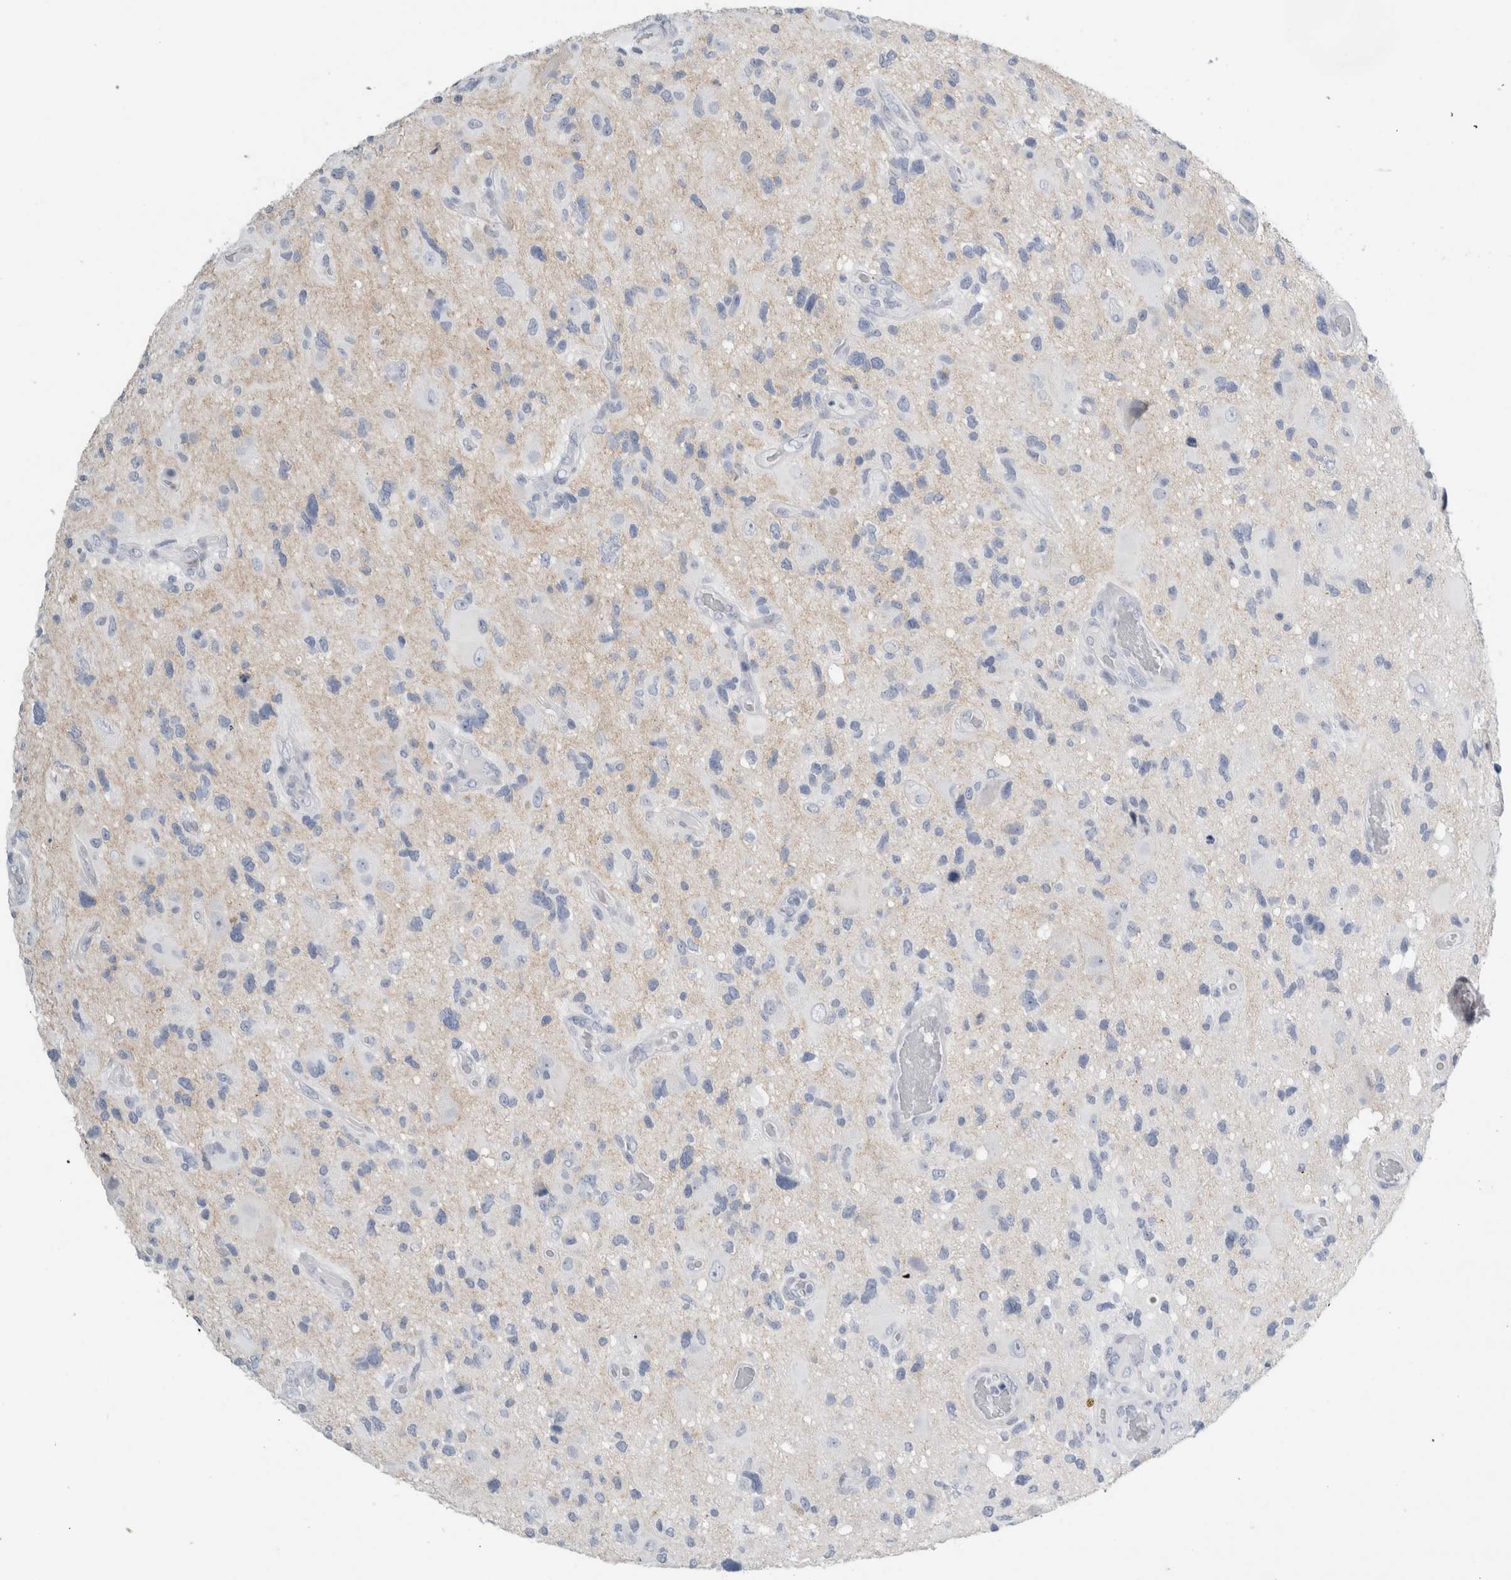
{"staining": {"intensity": "negative", "quantity": "none", "location": "none"}, "tissue": "glioma", "cell_type": "Tumor cells", "image_type": "cancer", "snomed": [{"axis": "morphology", "description": "Glioma, malignant, High grade"}, {"axis": "topography", "description": "Brain"}], "caption": "This is a photomicrograph of immunohistochemistry staining of glioma, which shows no expression in tumor cells.", "gene": "RPH3AL", "patient": {"sex": "male", "age": 33}}